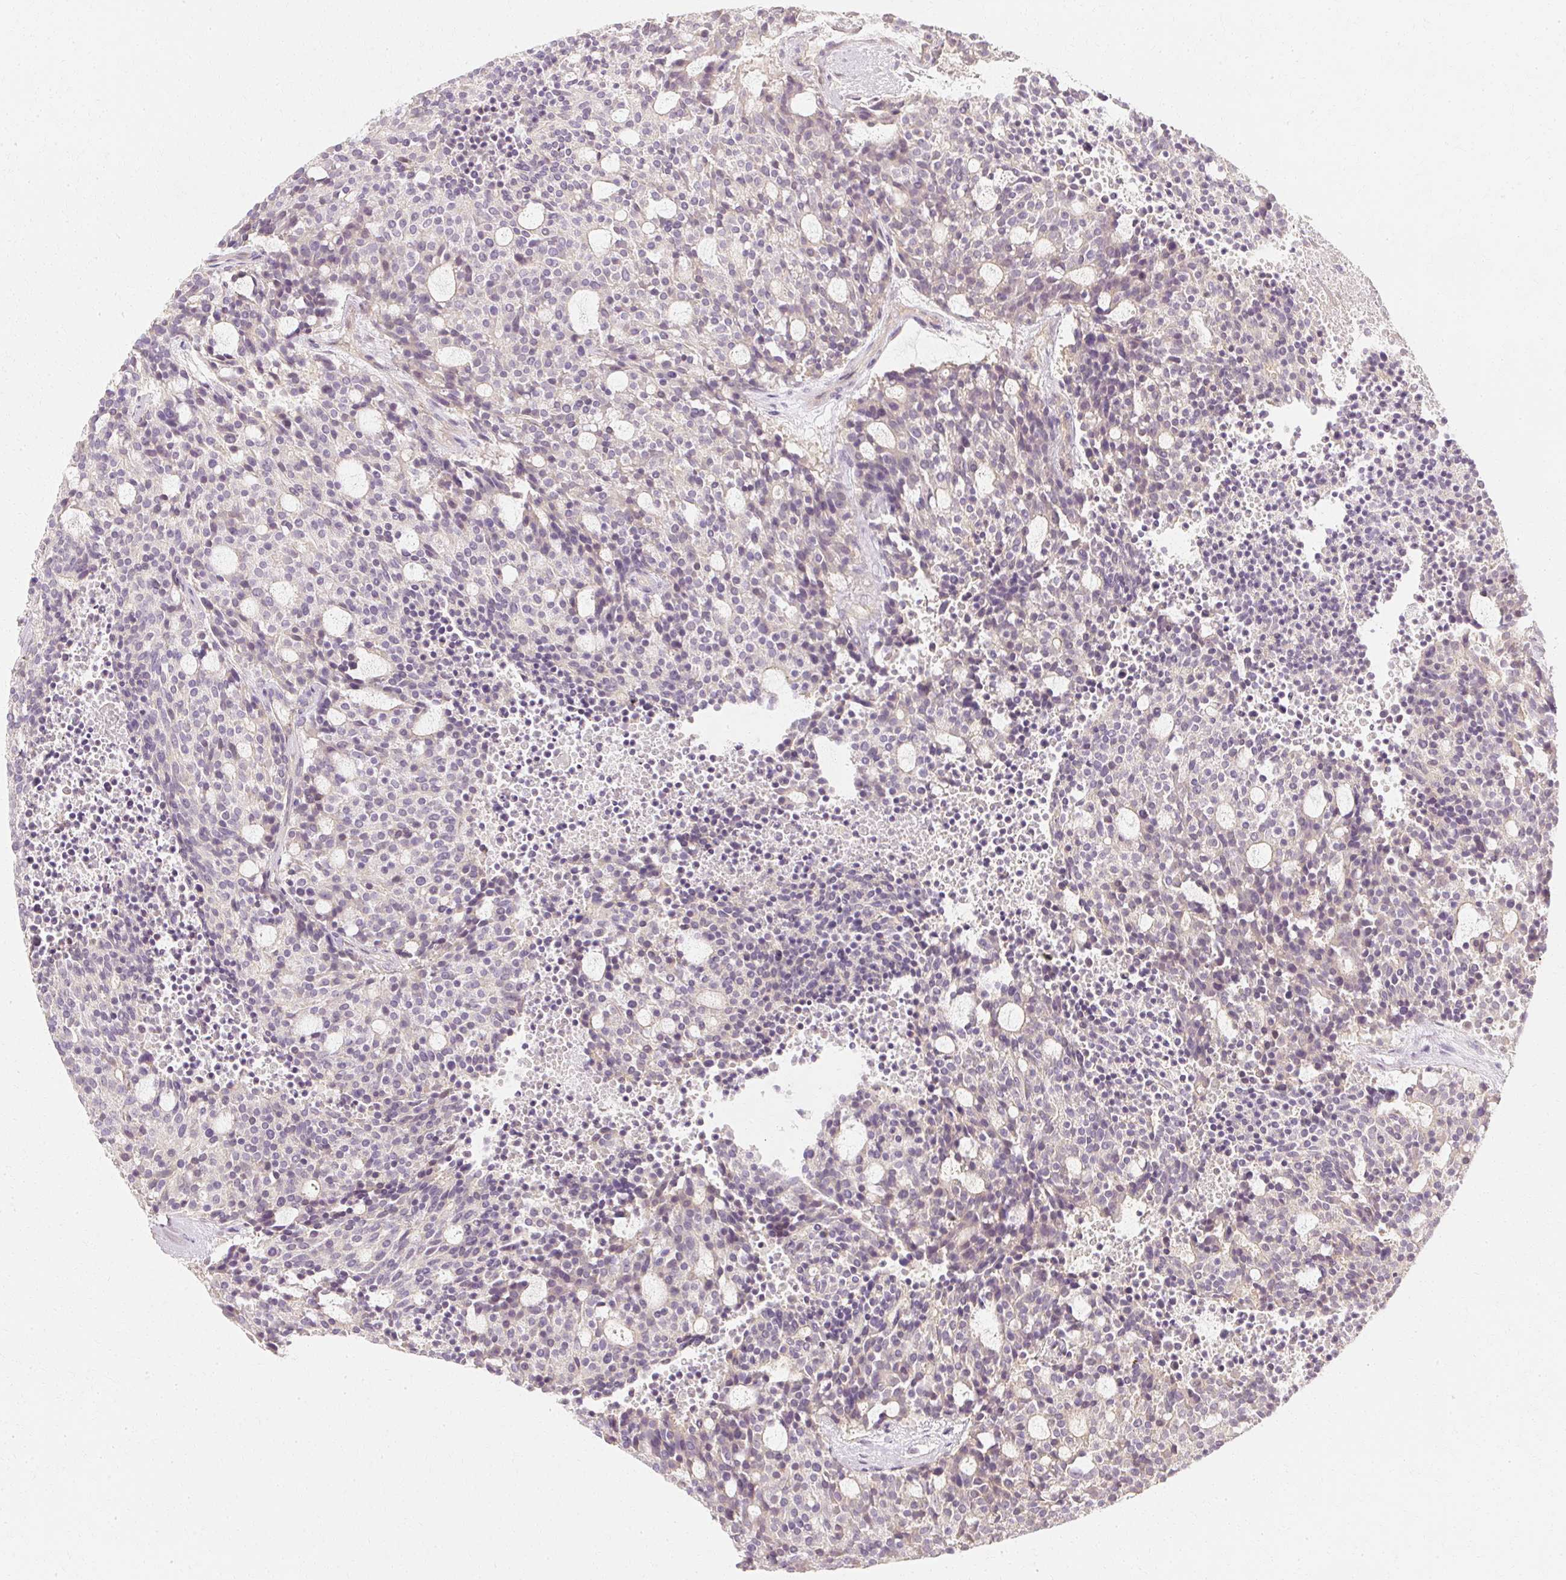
{"staining": {"intensity": "negative", "quantity": "none", "location": "none"}, "tissue": "carcinoid", "cell_type": "Tumor cells", "image_type": "cancer", "snomed": [{"axis": "morphology", "description": "Carcinoid, malignant, NOS"}, {"axis": "topography", "description": "Pancreas"}], "caption": "The micrograph shows no staining of tumor cells in carcinoid (malignant).", "gene": "GNAQ", "patient": {"sex": "female", "age": 54}}